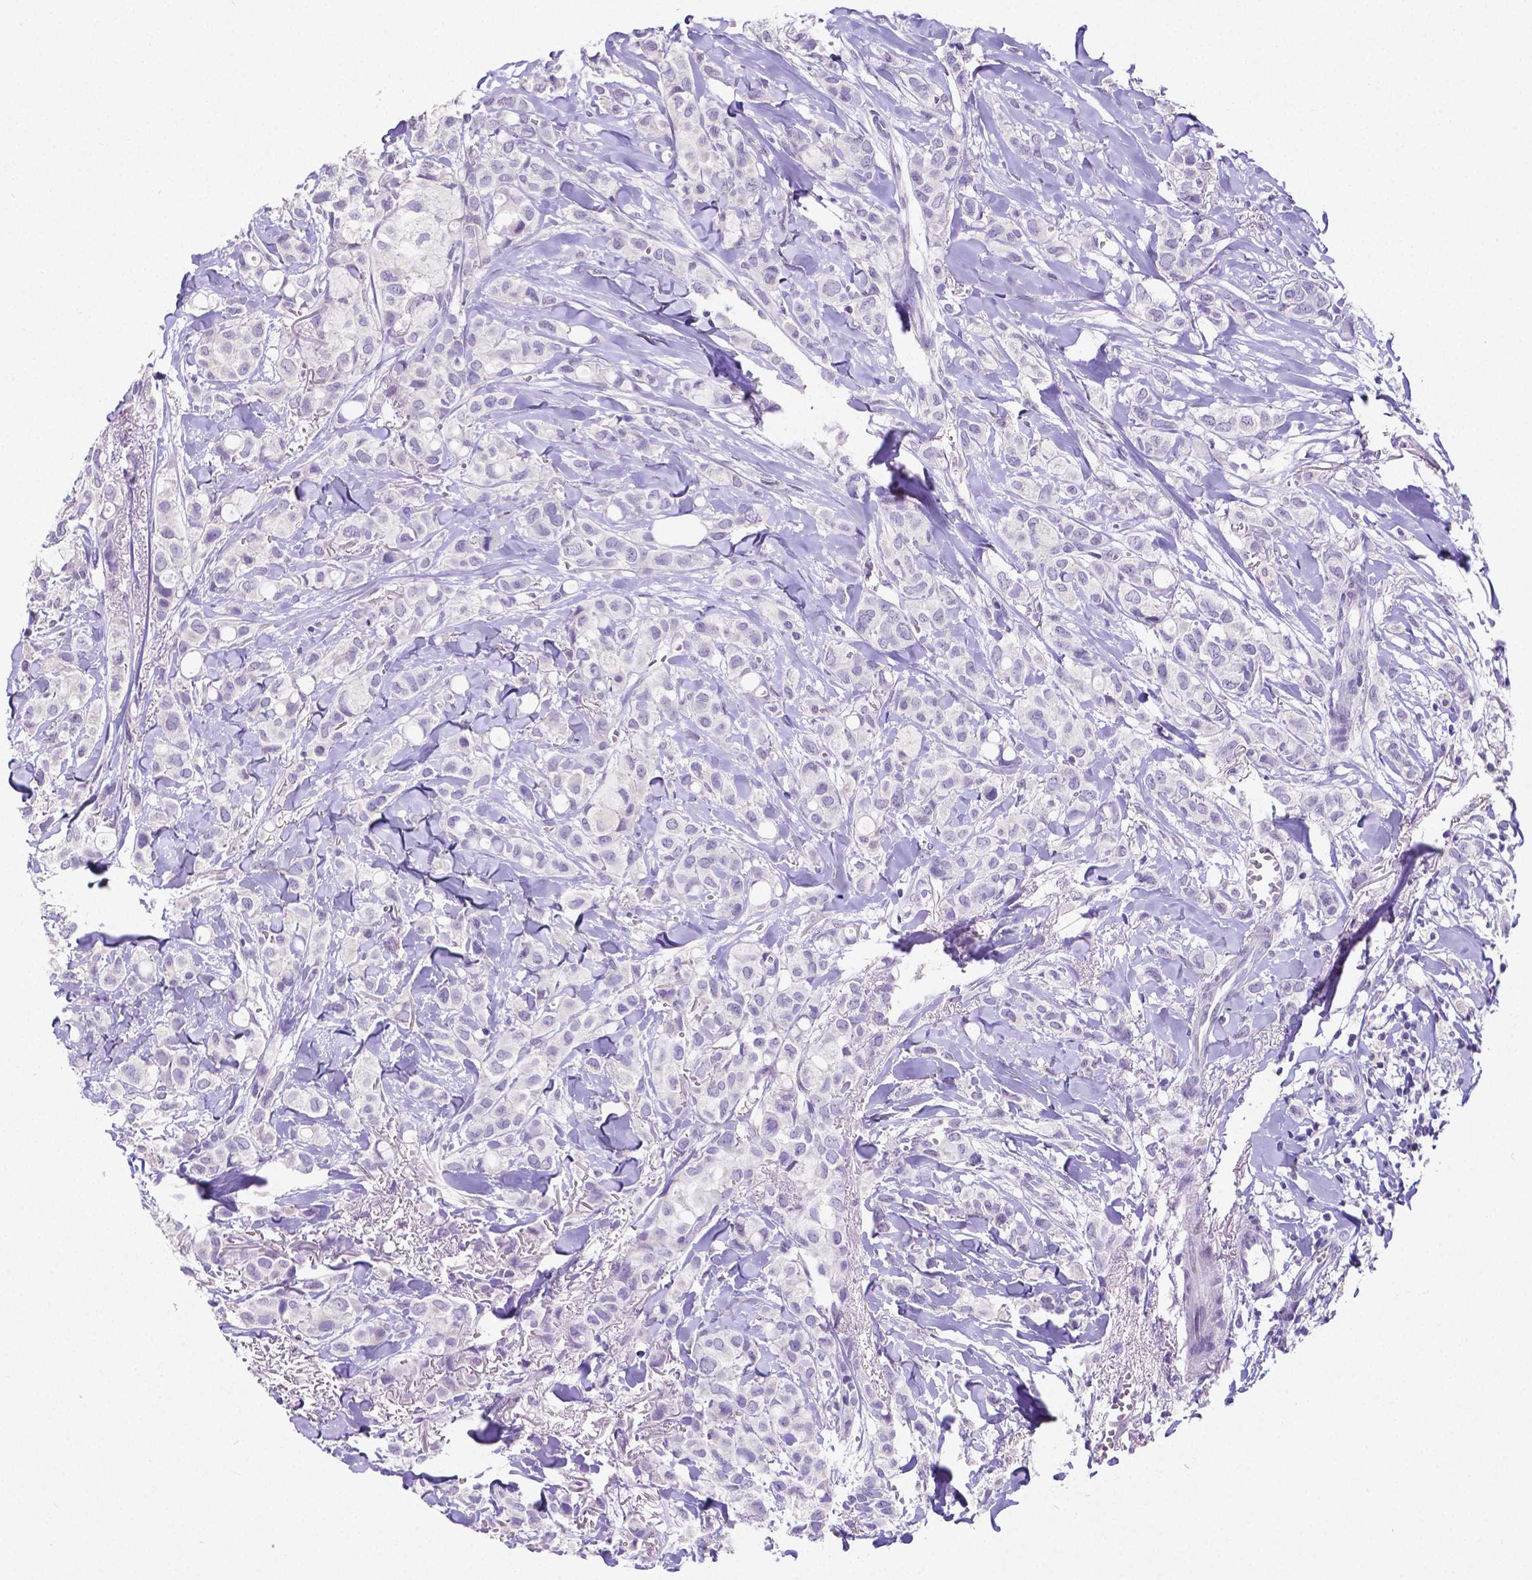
{"staining": {"intensity": "negative", "quantity": "none", "location": "none"}, "tissue": "breast cancer", "cell_type": "Tumor cells", "image_type": "cancer", "snomed": [{"axis": "morphology", "description": "Duct carcinoma"}, {"axis": "topography", "description": "Breast"}], "caption": "This is an IHC histopathology image of breast cancer. There is no positivity in tumor cells.", "gene": "SATB2", "patient": {"sex": "female", "age": 85}}